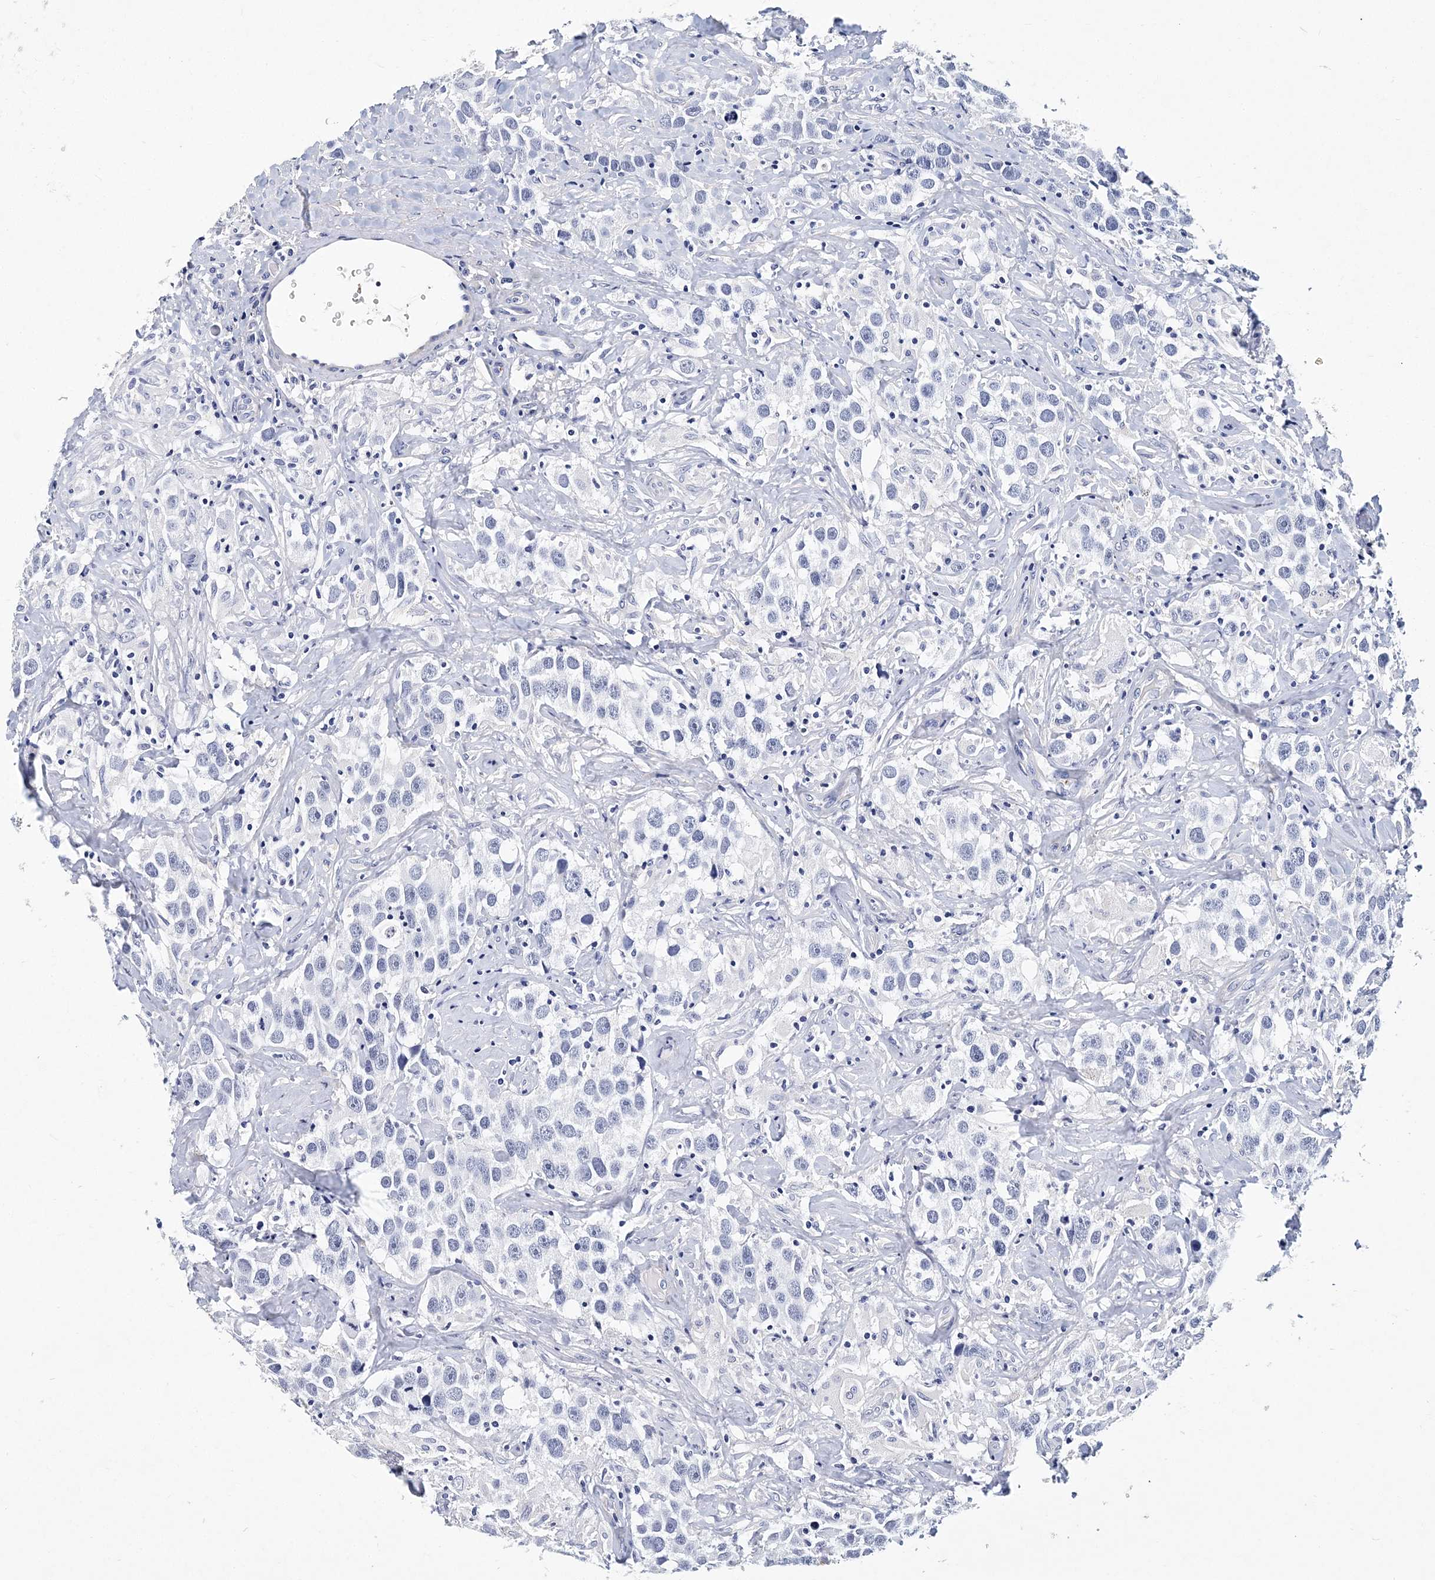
{"staining": {"intensity": "negative", "quantity": "none", "location": "none"}, "tissue": "testis cancer", "cell_type": "Tumor cells", "image_type": "cancer", "snomed": [{"axis": "morphology", "description": "Seminoma, NOS"}, {"axis": "topography", "description": "Testis"}], "caption": "Testis cancer (seminoma) was stained to show a protein in brown. There is no significant expression in tumor cells.", "gene": "ITGA2B", "patient": {"sex": "male", "age": 49}}